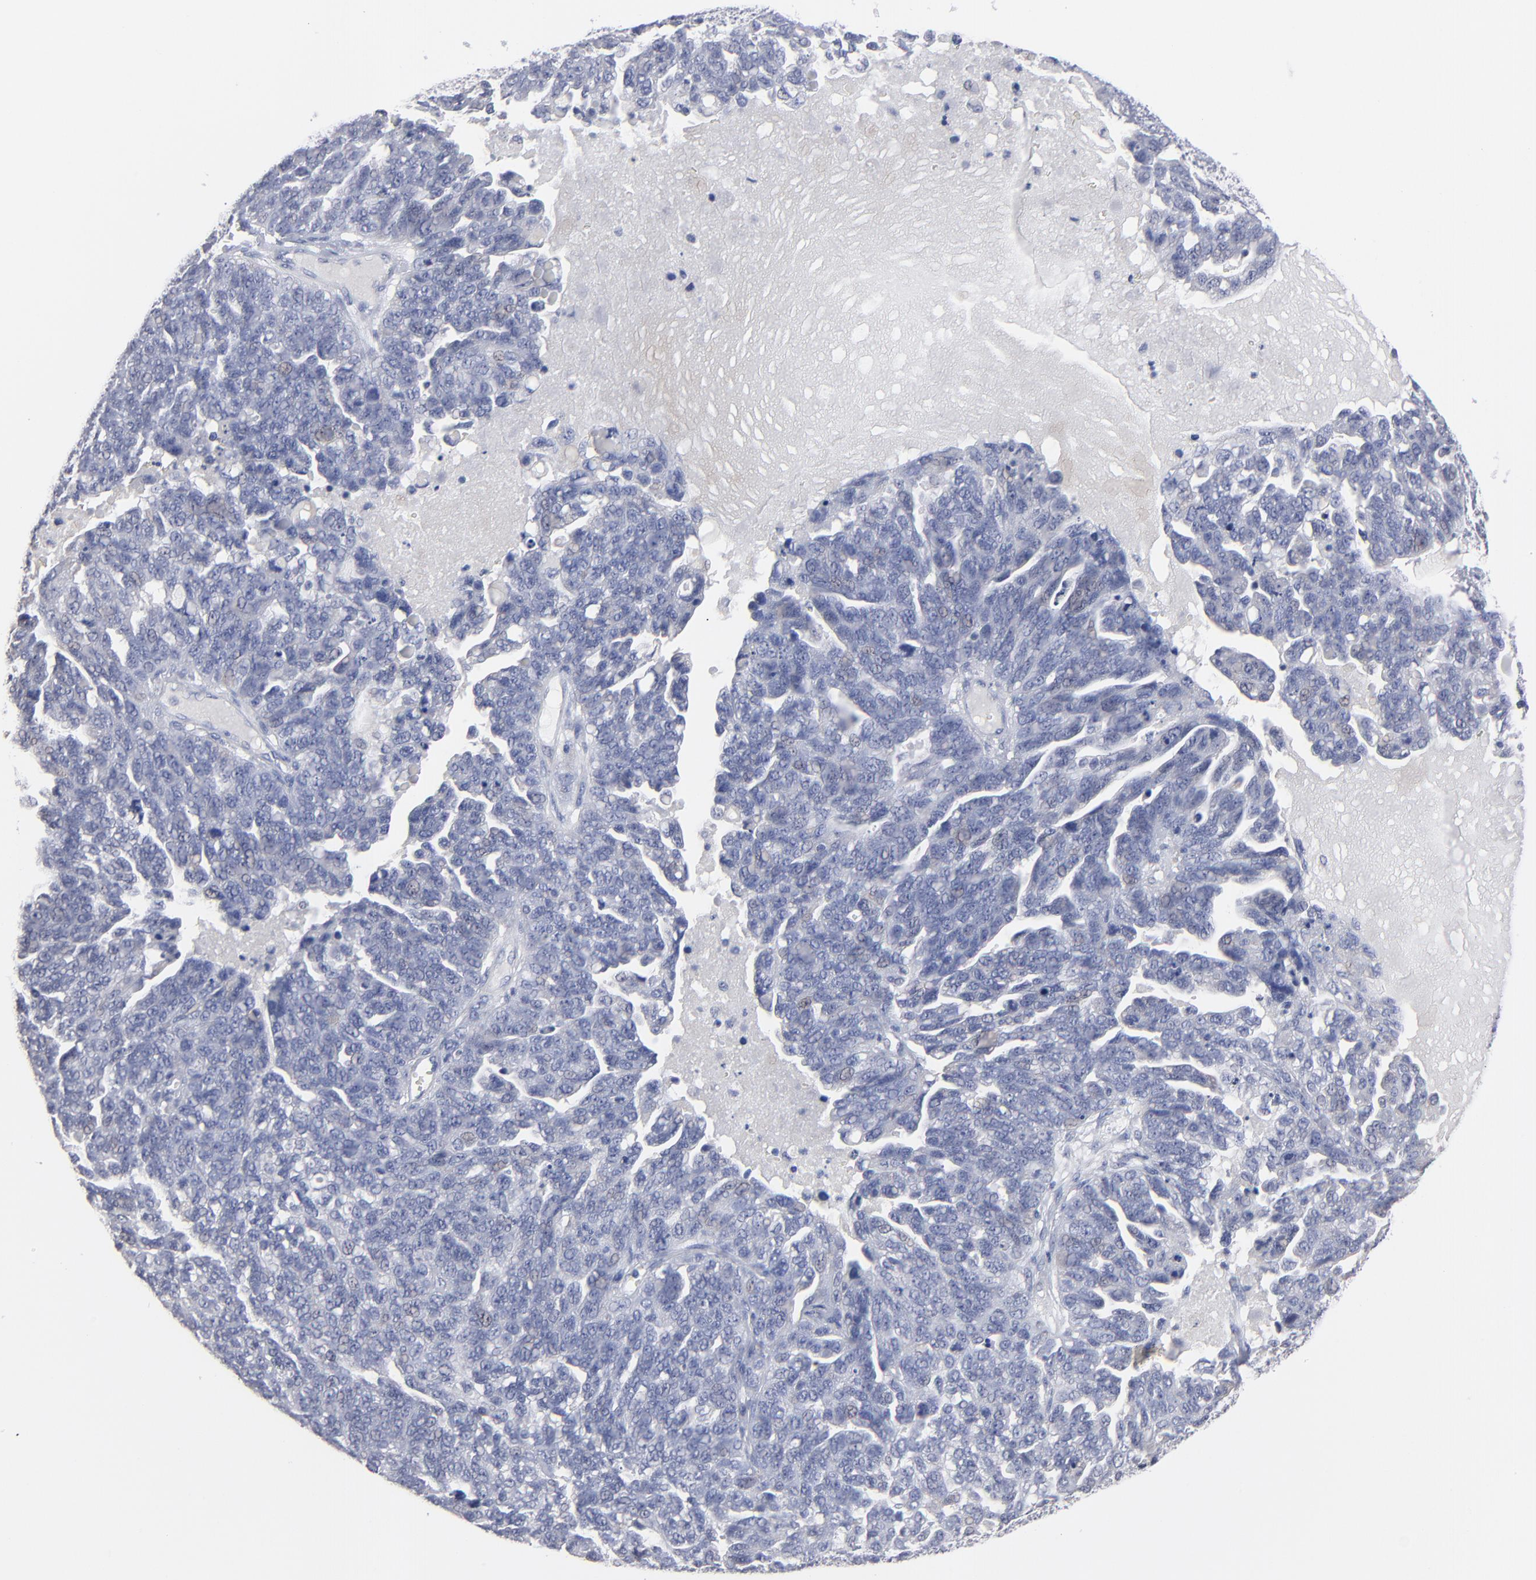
{"staining": {"intensity": "negative", "quantity": "none", "location": "none"}, "tissue": "ovarian cancer", "cell_type": "Tumor cells", "image_type": "cancer", "snomed": [{"axis": "morphology", "description": "Cystadenocarcinoma, serous, NOS"}, {"axis": "topography", "description": "Ovary"}], "caption": "Immunohistochemistry (IHC) of ovarian cancer demonstrates no expression in tumor cells.", "gene": "RPH3A", "patient": {"sex": "female", "age": 71}}